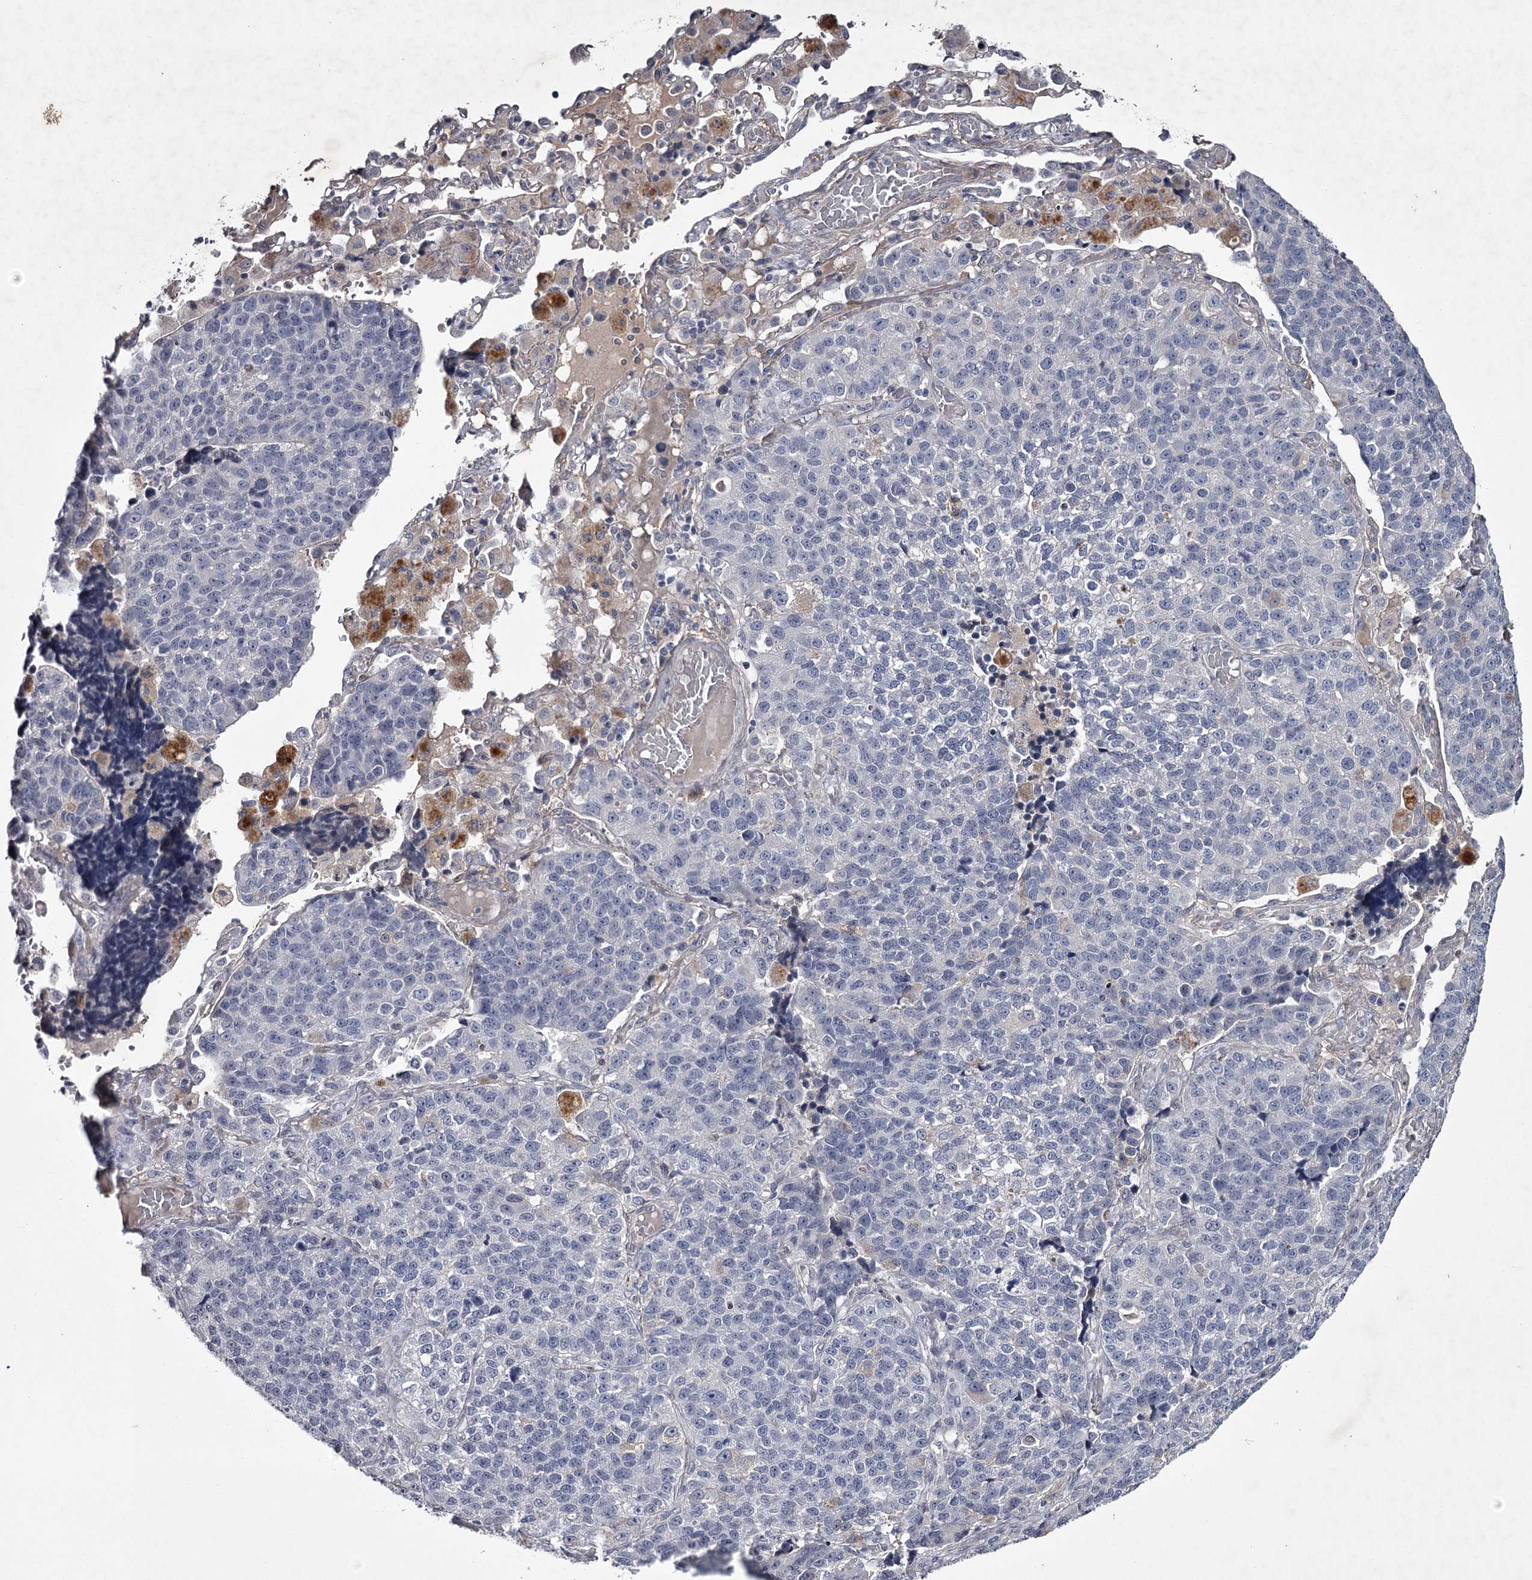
{"staining": {"intensity": "negative", "quantity": "none", "location": "none"}, "tissue": "lung cancer", "cell_type": "Tumor cells", "image_type": "cancer", "snomed": [{"axis": "morphology", "description": "Adenocarcinoma, NOS"}, {"axis": "topography", "description": "Lung"}], "caption": "High magnification brightfield microscopy of lung cancer stained with DAB (3,3'-diaminobenzidine) (brown) and counterstained with hematoxylin (blue): tumor cells show no significant staining.", "gene": "FDXACB1", "patient": {"sex": "male", "age": 49}}